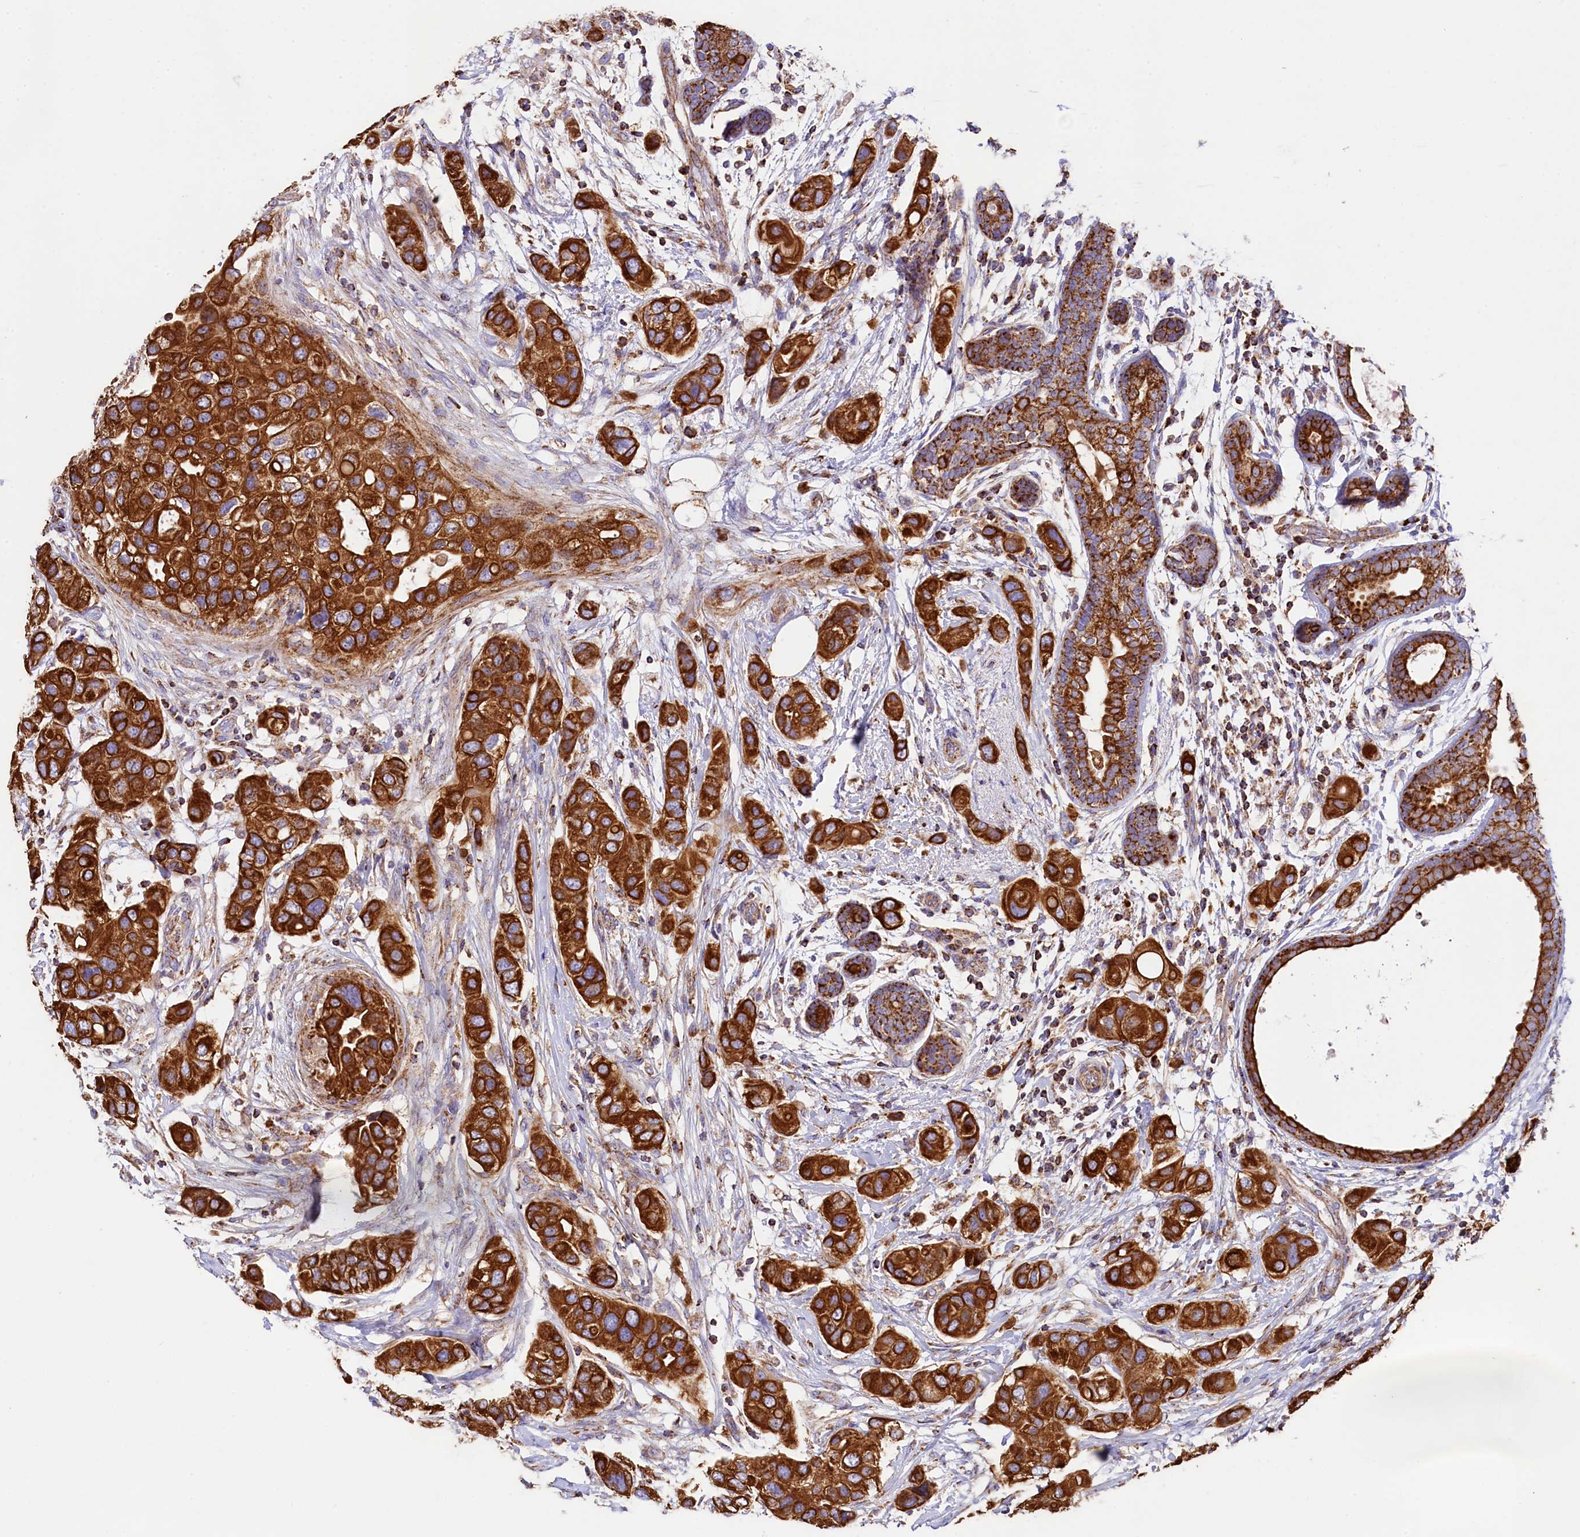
{"staining": {"intensity": "strong", "quantity": ">75%", "location": "cytoplasmic/membranous"}, "tissue": "breast cancer", "cell_type": "Tumor cells", "image_type": "cancer", "snomed": [{"axis": "morphology", "description": "Lobular carcinoma"}, {"axis": "topography", "description": "Breast"}], "caption": "A brown stain labels strong cytoplasmic/membranous positivity of a protein in lobular carcinoma (breast) tumor cells.", "gene": "CLYBL", "patient": {"sex": "female", "age": 51}}